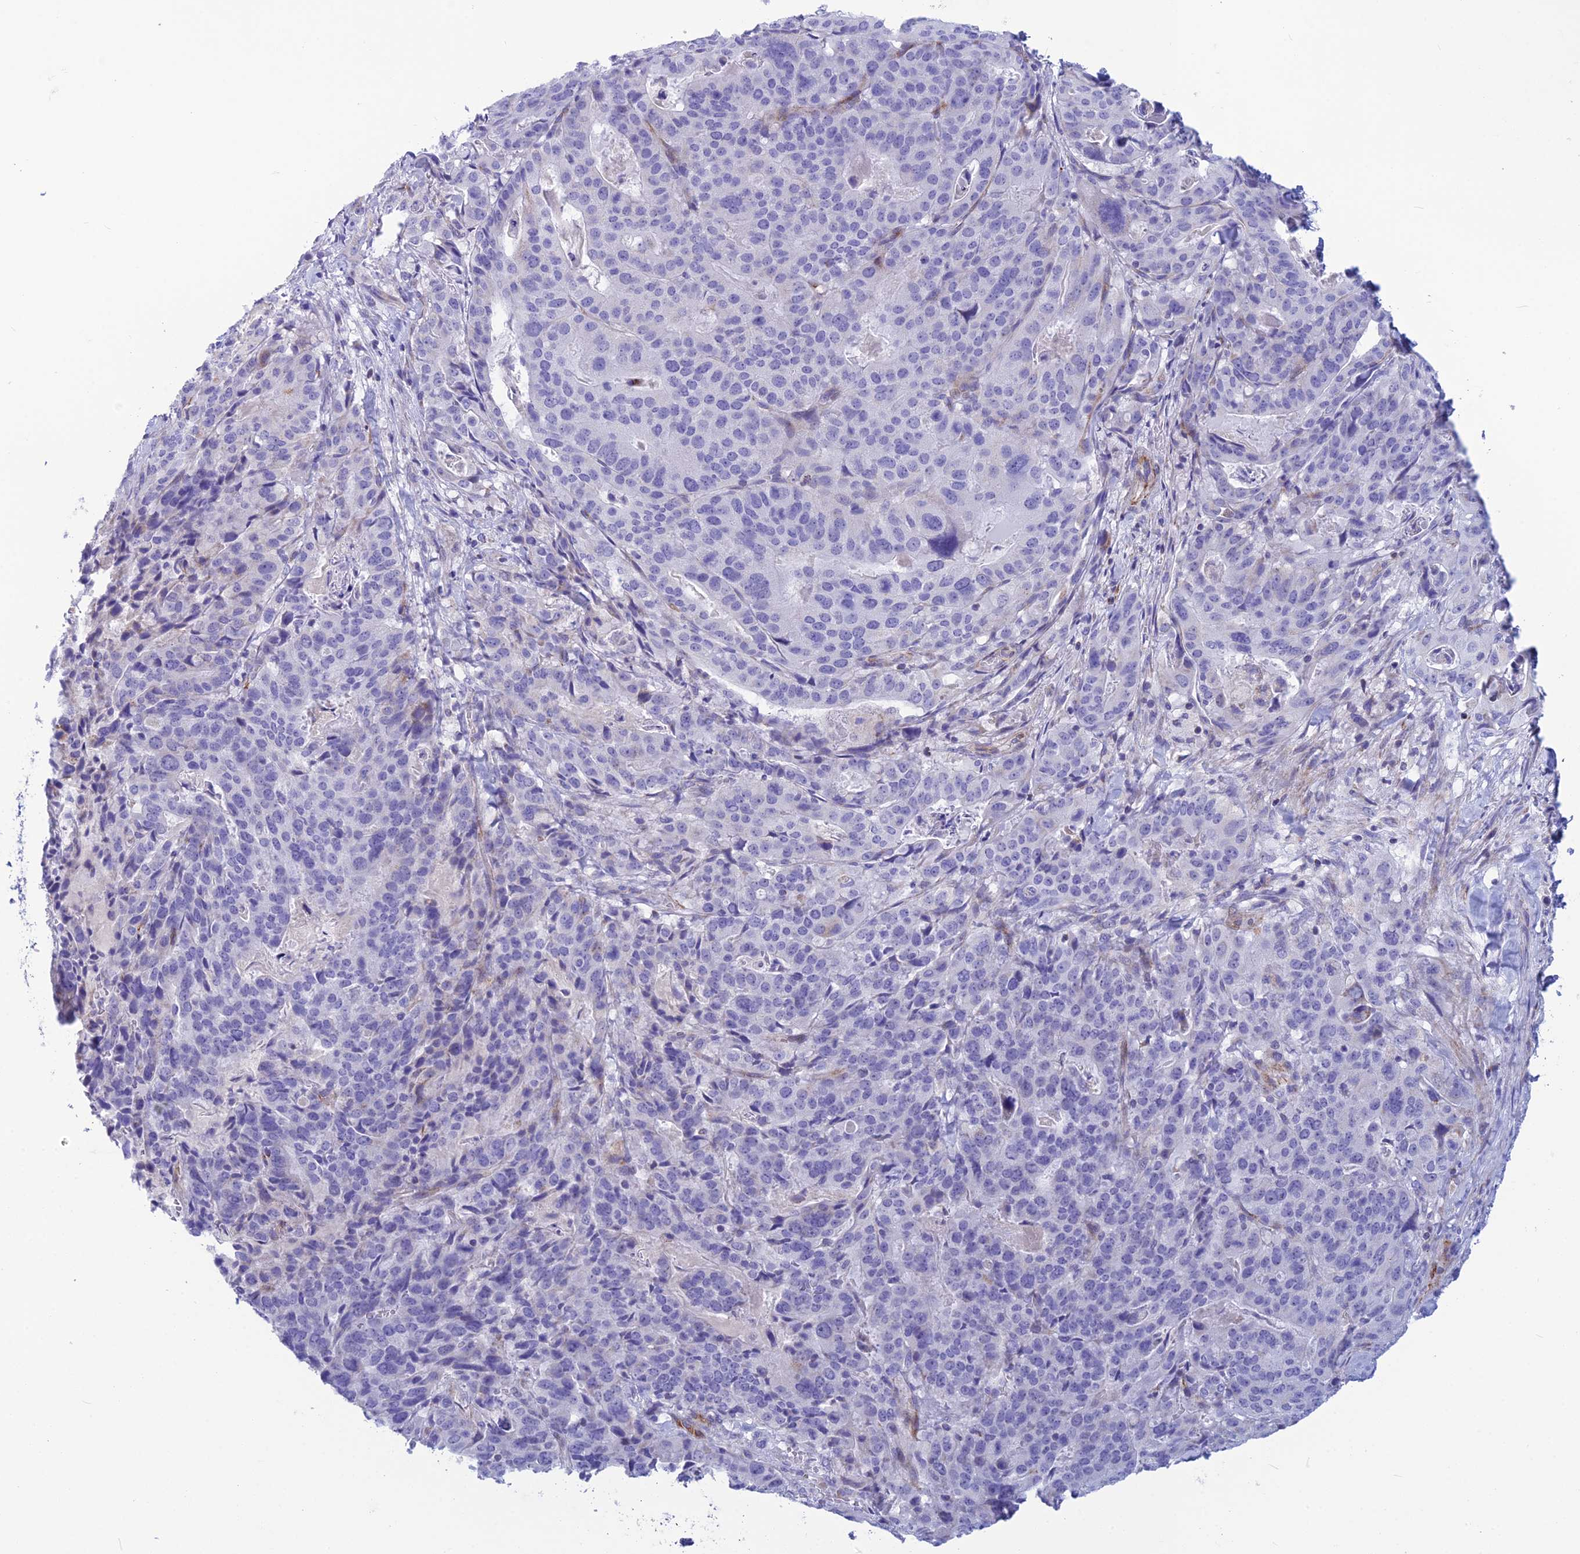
{"staining": {"intensity": "negative", "quantity": "none", "location": "none"}, "tissue": "stomach cancer", "cell_type": "Tumor cells", "image_type": "cancer", "snomed": [{"axis": "morphology", "description": "Adenocarcinoma, NOS"}, {"axis": "topography", "description": "Stomach"}], "caption": "An image of adenocarcinoma (stomach) stained for a protein displays no brown staining in tumor cells.", "gene": "POMGNT1", "patient": {"sex": "male", "age": 48}}